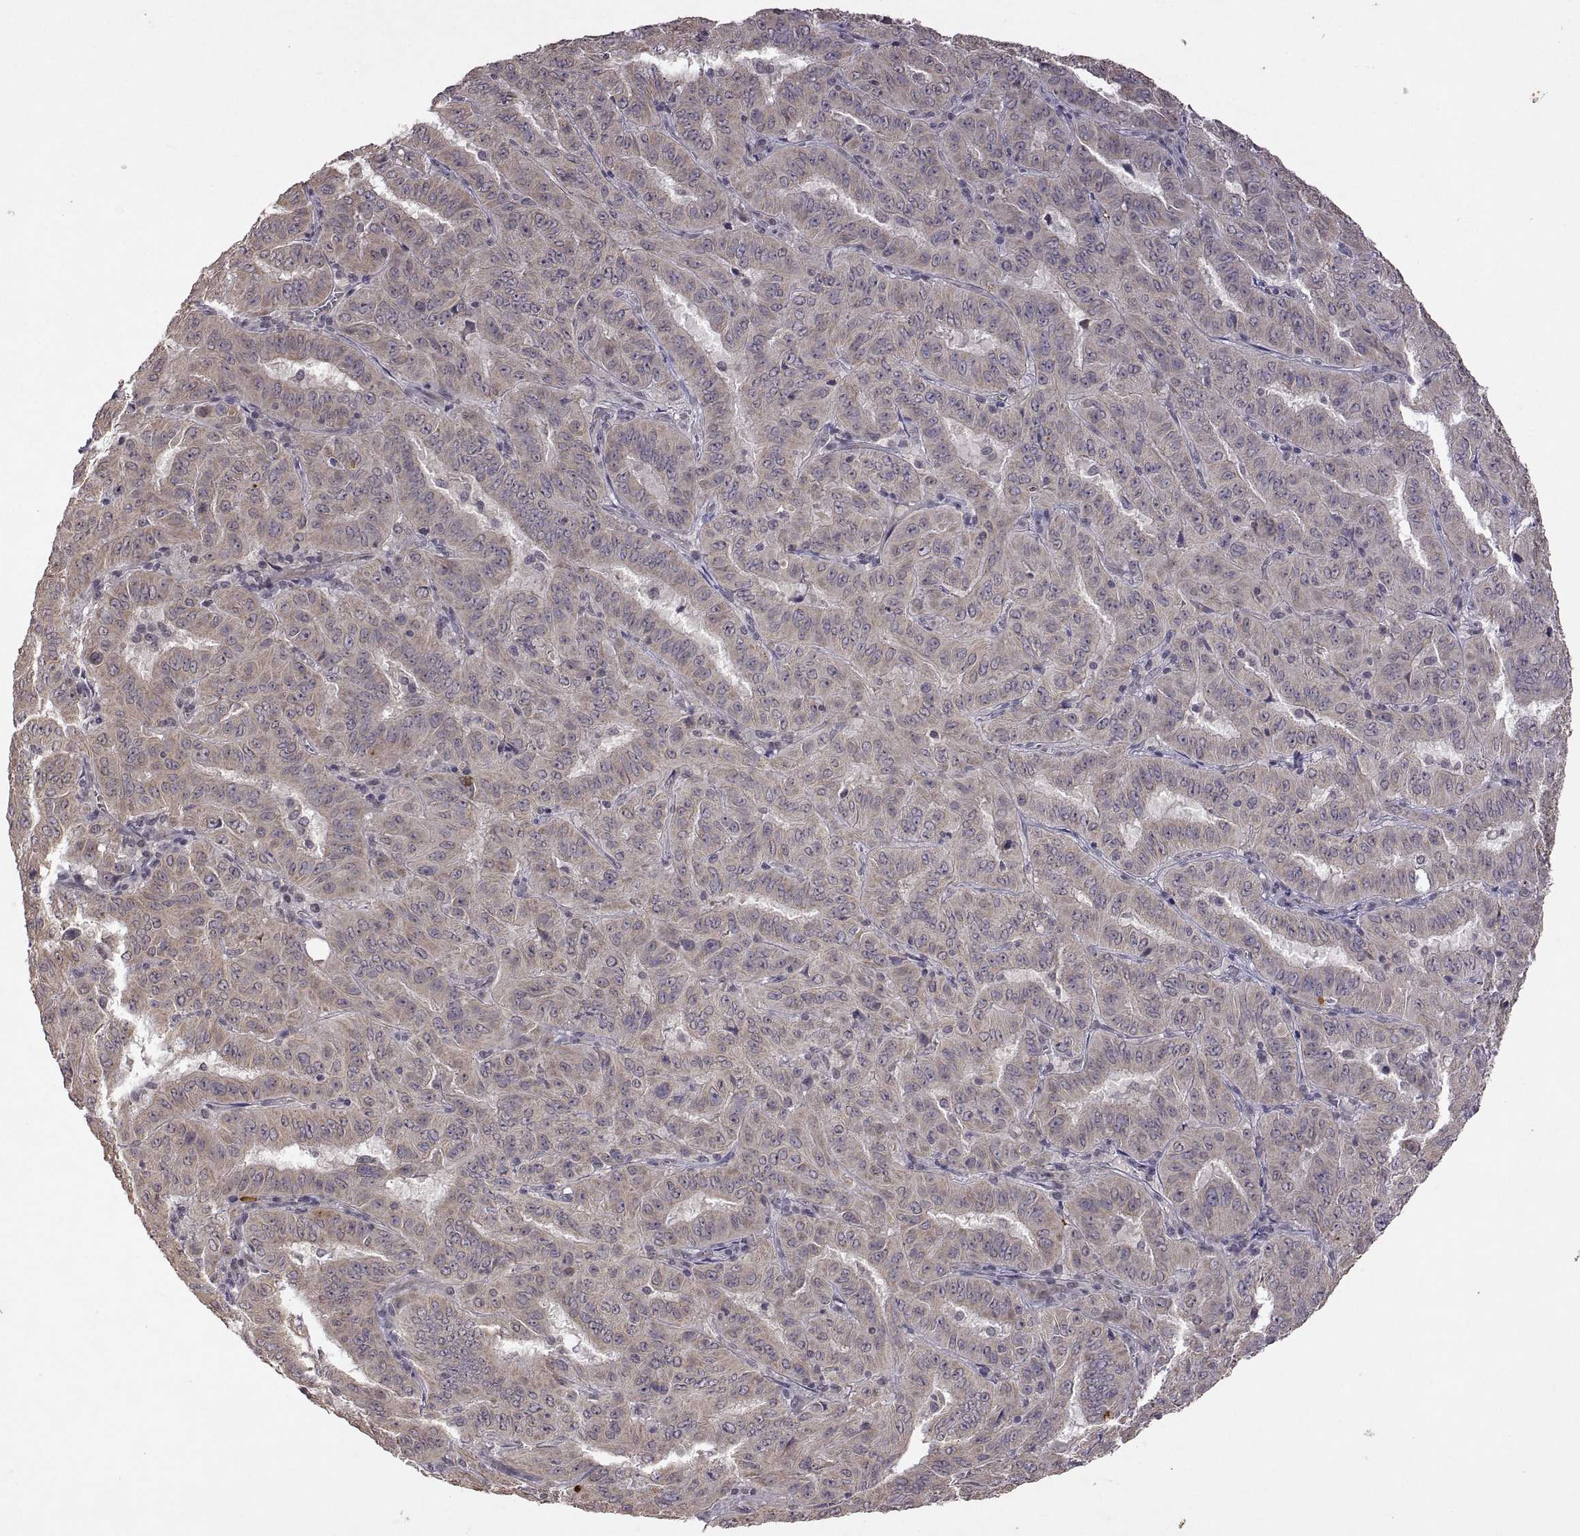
{"staining": {"intensity": "weak", "quantity": ">75%", "location": "cytoplasmic/membranous"}, "tissue": "pancreatic cancer", "cell_type": "Tumor cells", "image_type": "cancer", "snomed": [{"axis": "morphology", "description": "Adenocarcinoma, NOS"}, {"axis": "topography", "description": "Pancreas"}], "caption": "This photomicrograph shows pancreatic cancer (adenocarcinoma) stained with immunohistochemistry (IHC) to label a protein in brown. The cytoplasmic/membranous of tumor cells show weak positivity for the protein. Nuclei are counter-stained blue.", "gene": "LAMA1", "patient": {"sex": "male", "age": 63}}